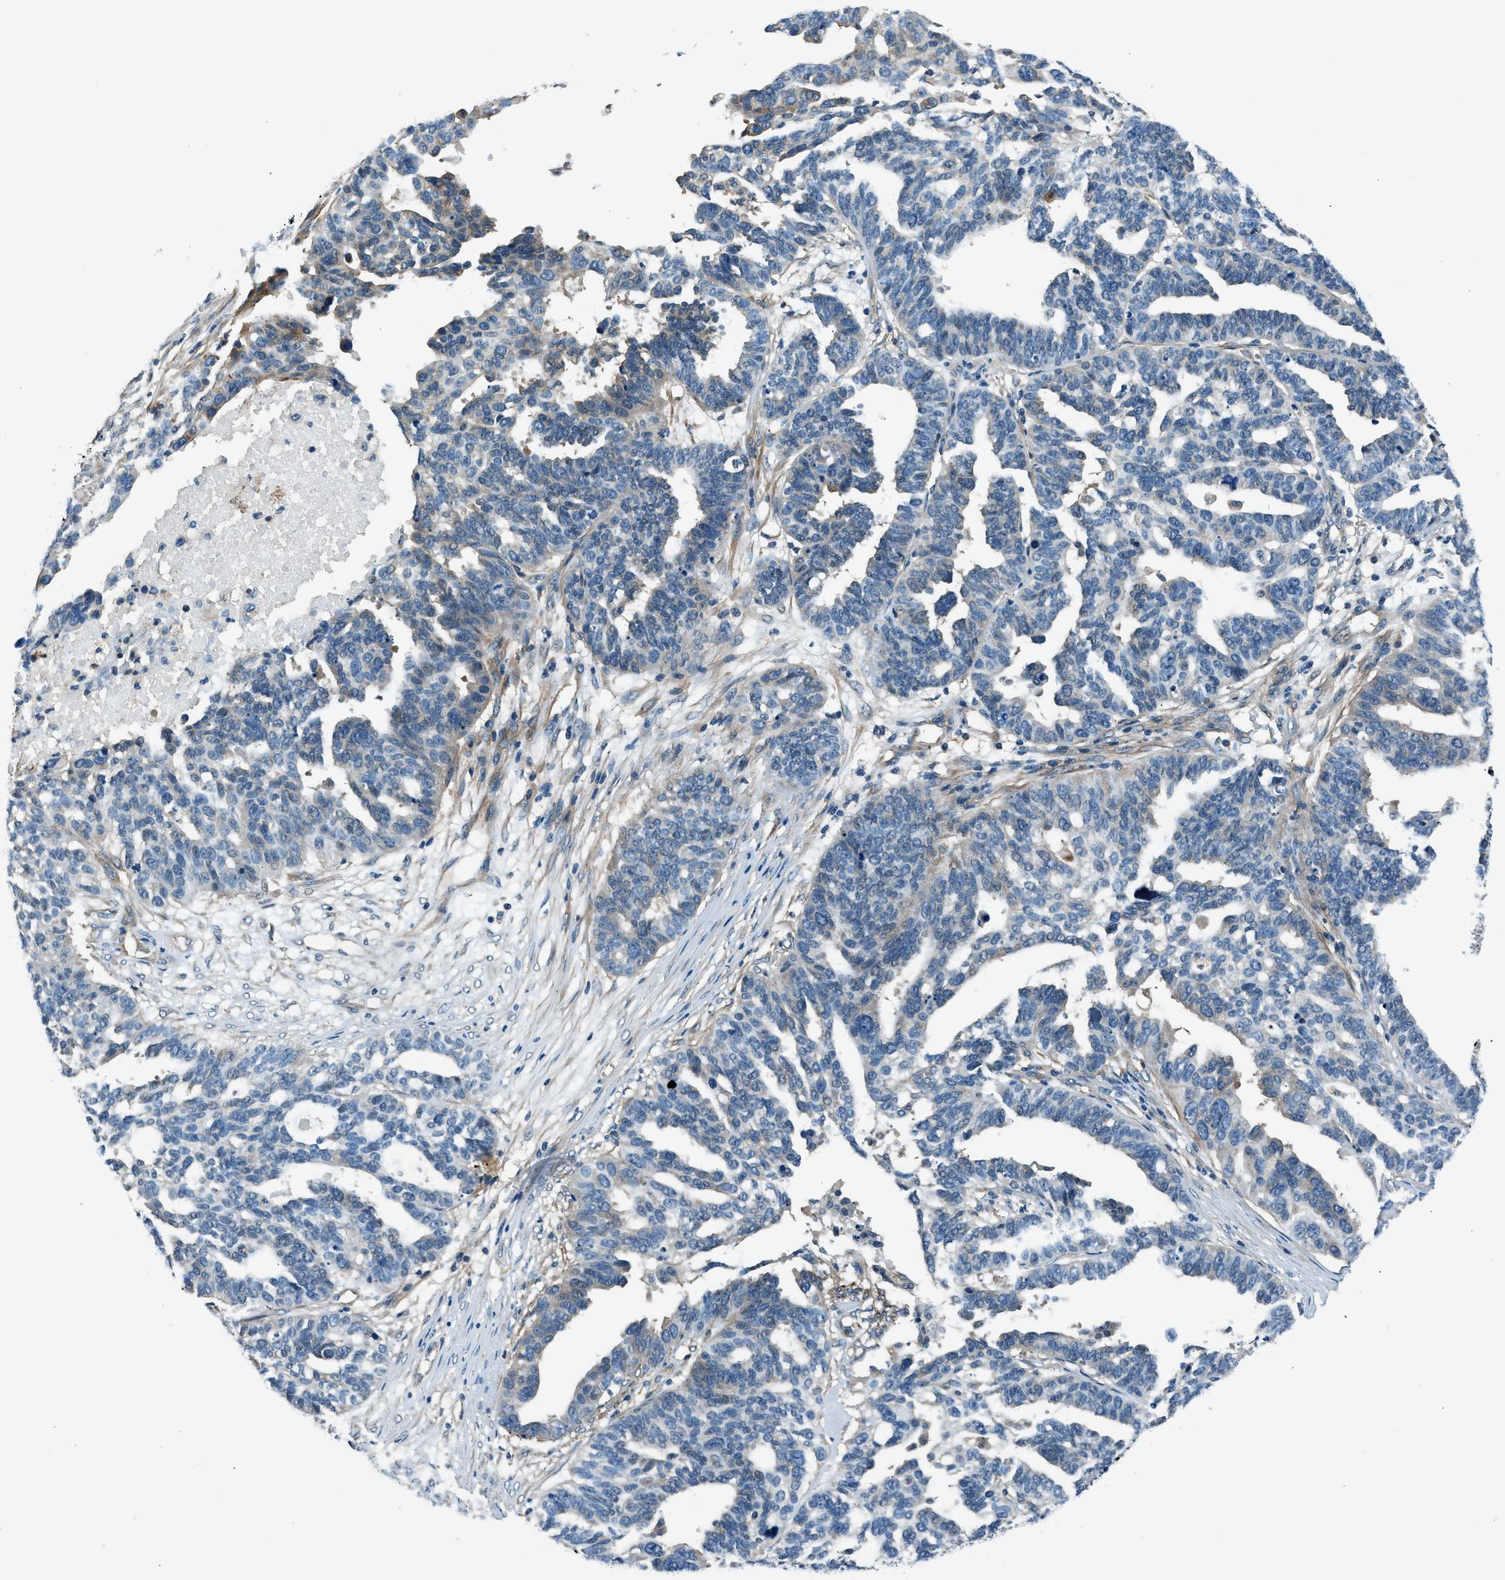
{"staining": {"intensity": "negative", "quantity": "none", "location": "none"}, "tissue": "ovarian cancer", "cell_type": "Tumor cells", "image_type": "cancer", "snomed": [{"axis": "morphology", "description": "Cystadenocarcinoma, serous, NOS"}, {"axis": "topography", "description": "Ovary"}], "caption": "An immunohistochemistry (IHC) histopathology image of serous cystadenocarcinoma (ovarian) is shown. There is no staining in tumor cells of serous cystadenocarcinoma (ovarian). (DAB immunohistochemistry, high magnification).", "gene": "SLC19A2", "patient": {"sex": "female", "age": 59}}